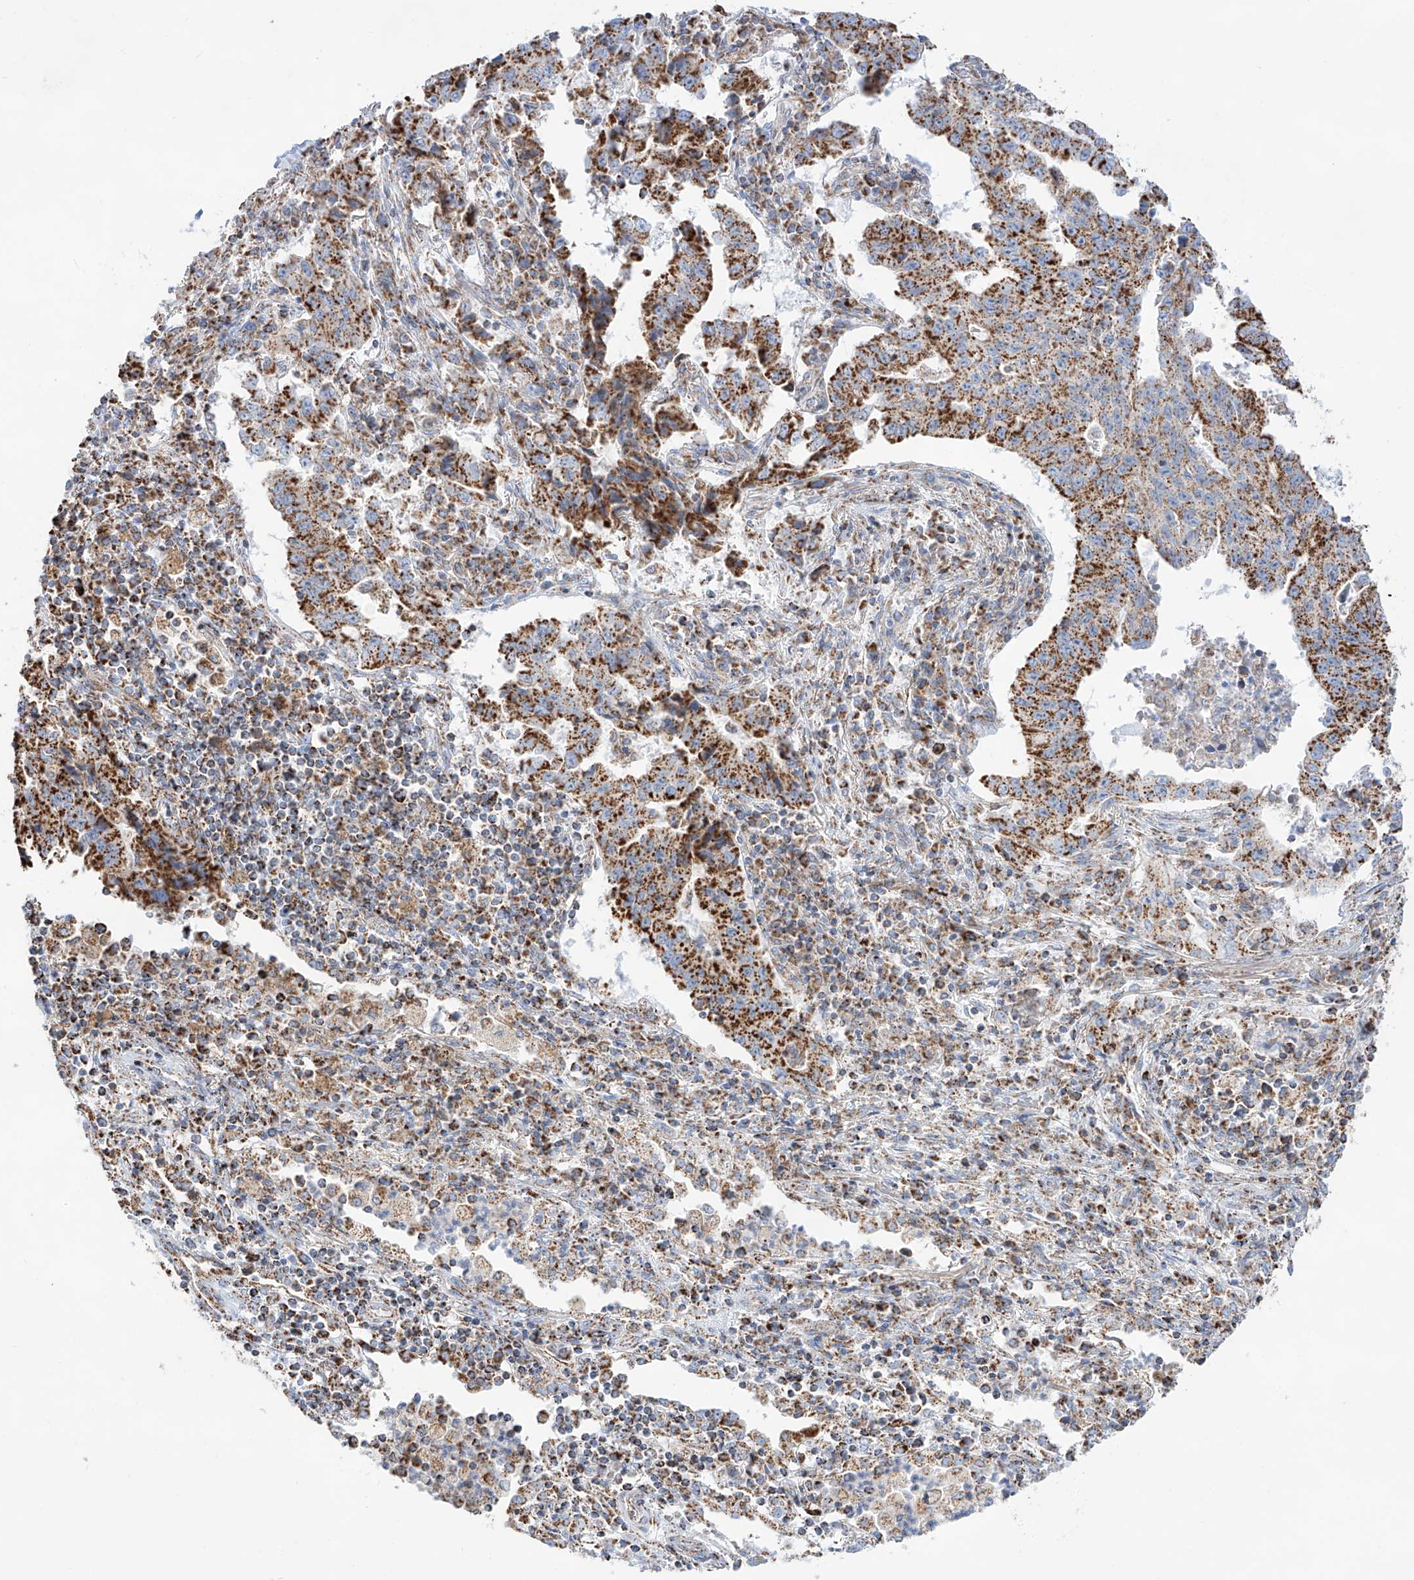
{"staining": {"intensity": "moderate", "quantity": ">75%", "location": "cytoplasmic/membranous"}, "tissue": "lung cancer", "cell_type": "Tumor cells", "image_type": "cancer", "snomed": [{"axis": "morphology", "description": "Adenocarcinoma, NOS"}, {"axis": "topography", "description": "Lung"}], "caption": "This micrograph exhibits IHC staining of adenocarcinoma (lung), with medium moderate cytoplasmic/membranous staining in about >75% of tumor cells.", "gene": "TTC27", "patient": {"sex": "female", "age": 51}}